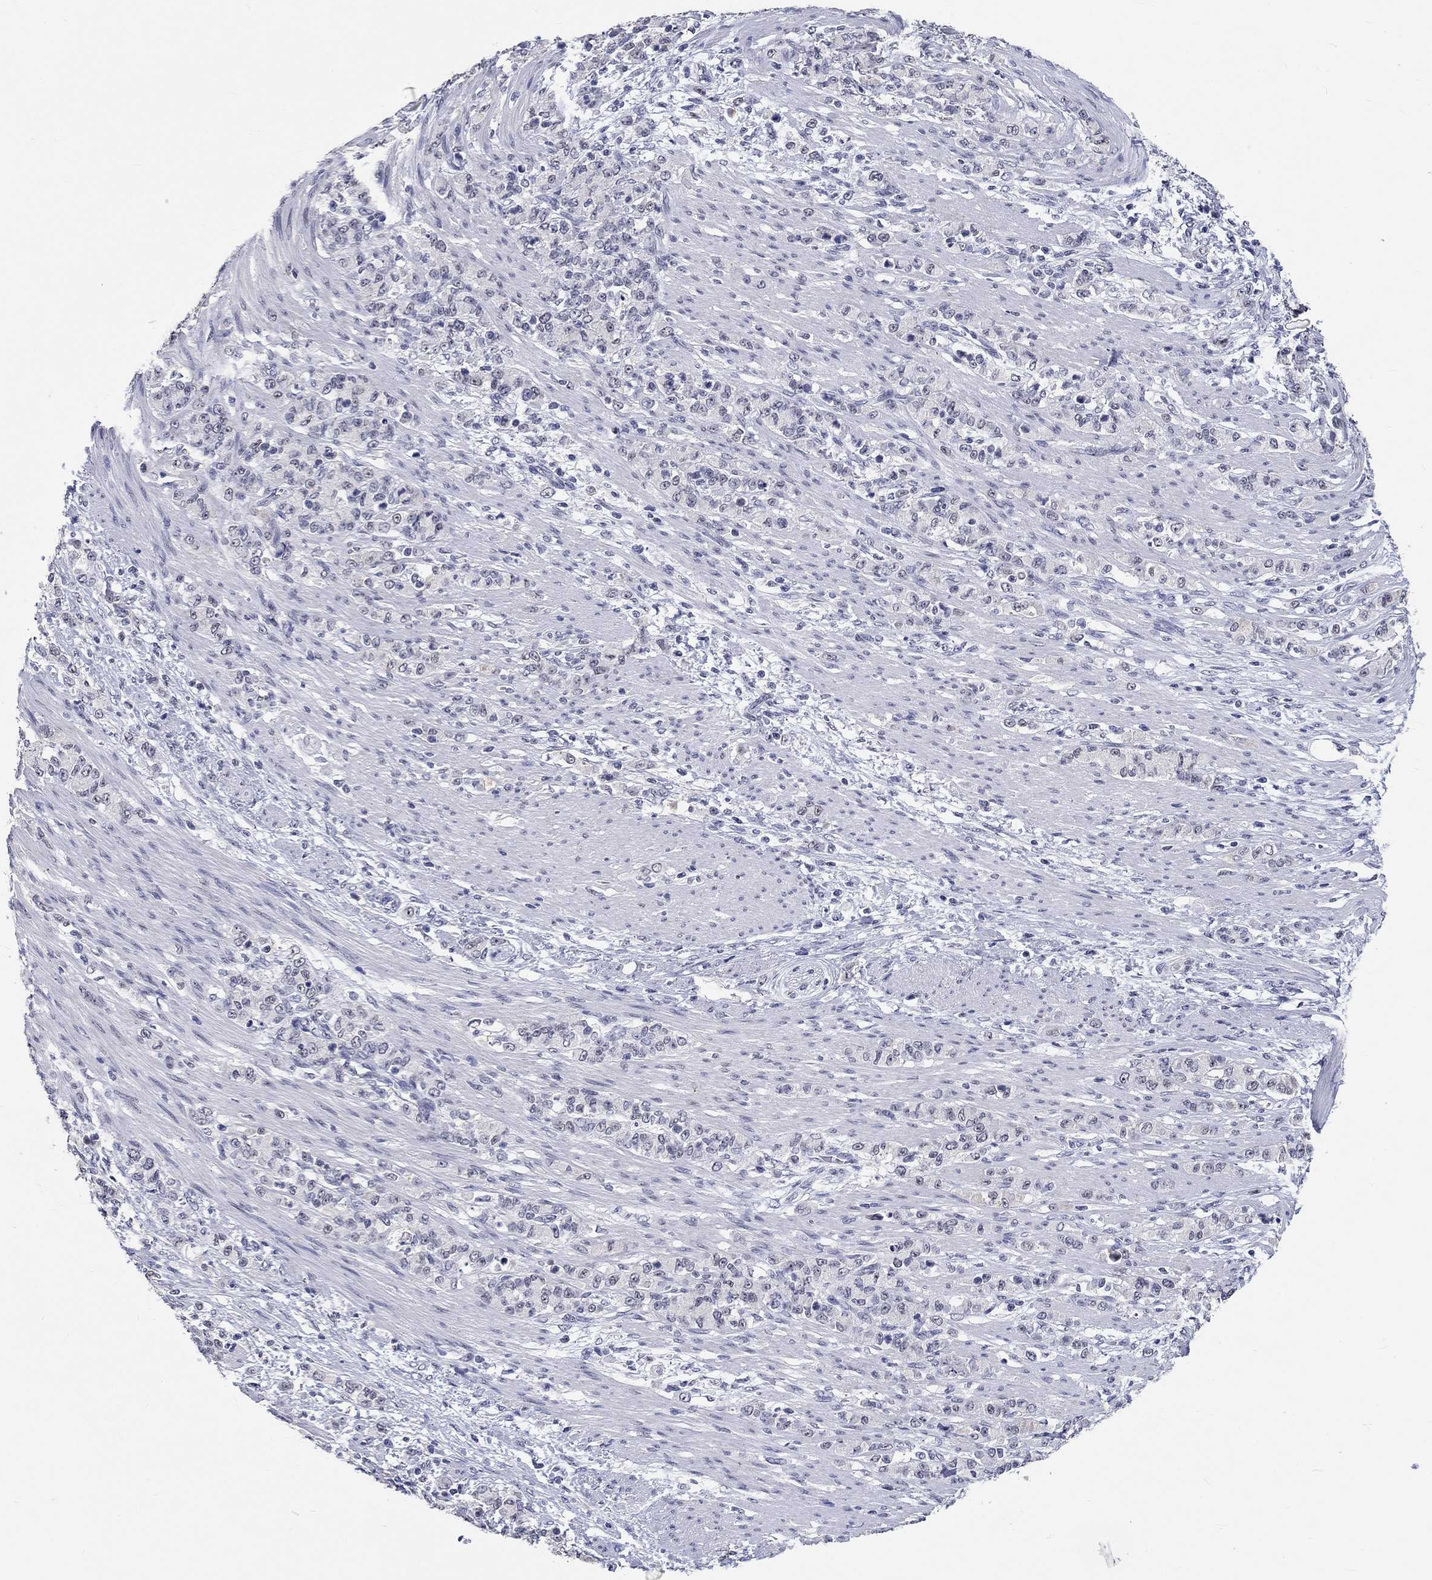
{"staining": {"intensity": "negative", "quantity": "none", "location": "none"}, "tissue": "stomach cancer", "cell_type": "Tumor cells", "image_type": "cancer", "snomed": [{"axis": "morphology", "description": "Normal tissue, NOS"}, {"axis": "morphology", "description": "Adenocarcinoma, NOS"}, {"axis": "topography", "description": "Stomach"}], "caption": "Immunohistochemistry (IHC) histopathology image of neoplastic tissue: human stomach cancer (adenocarcinoma) stained with DAB (3,3'-diaminobenzidine) demonstrates no significant protein expression in tumor cells.", "gene": "GRIN1", "patient": {"sex": "female", "age": 79}}